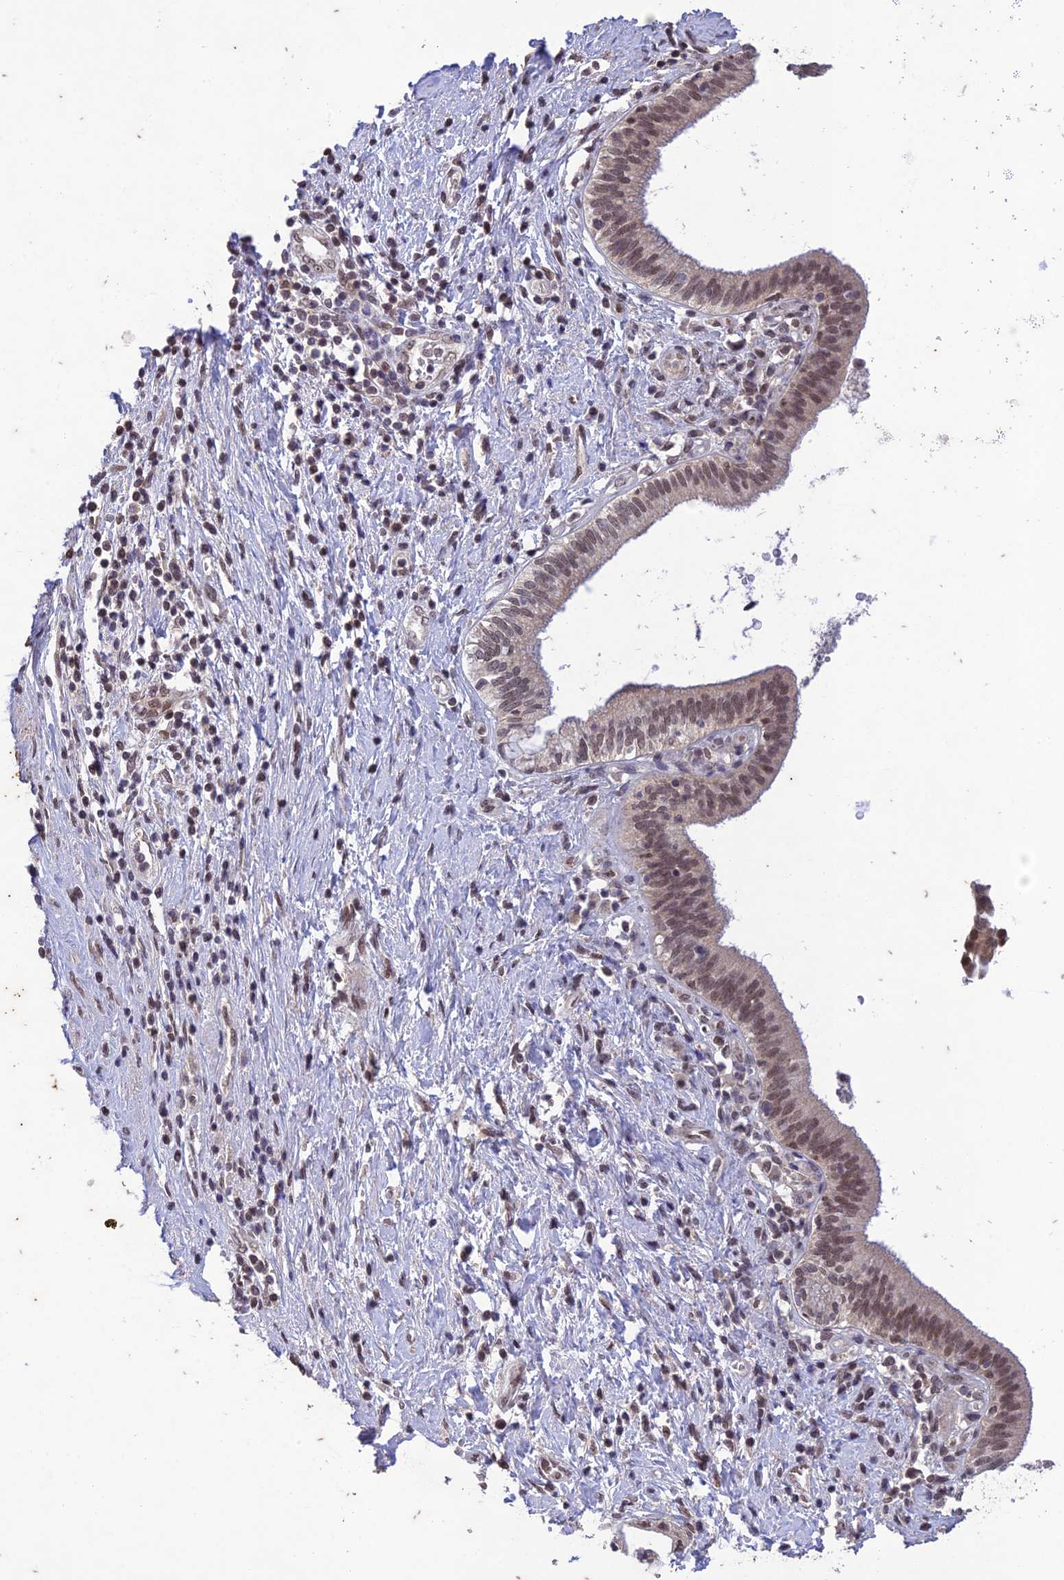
{"staining": {"intensity": "weak", "quantity": ">75%", "location": "nuclear"}, "tissue": "pancreatic cancer", "cell_type": "Tumor cells", "image_type": "cancer", "snomed": [{"axis": "morphology", "description": "Adenocarcinoma, NOS"}, {"axis": "topography", "description": "Pancreas"}], "caption": "Pancreatic cancer stained for a protein (brown) shows weak nuclear positive positivity in about >75% of tumor cells.", "gene": "POP4", "patient": {"sex": "female", "age": 73}}